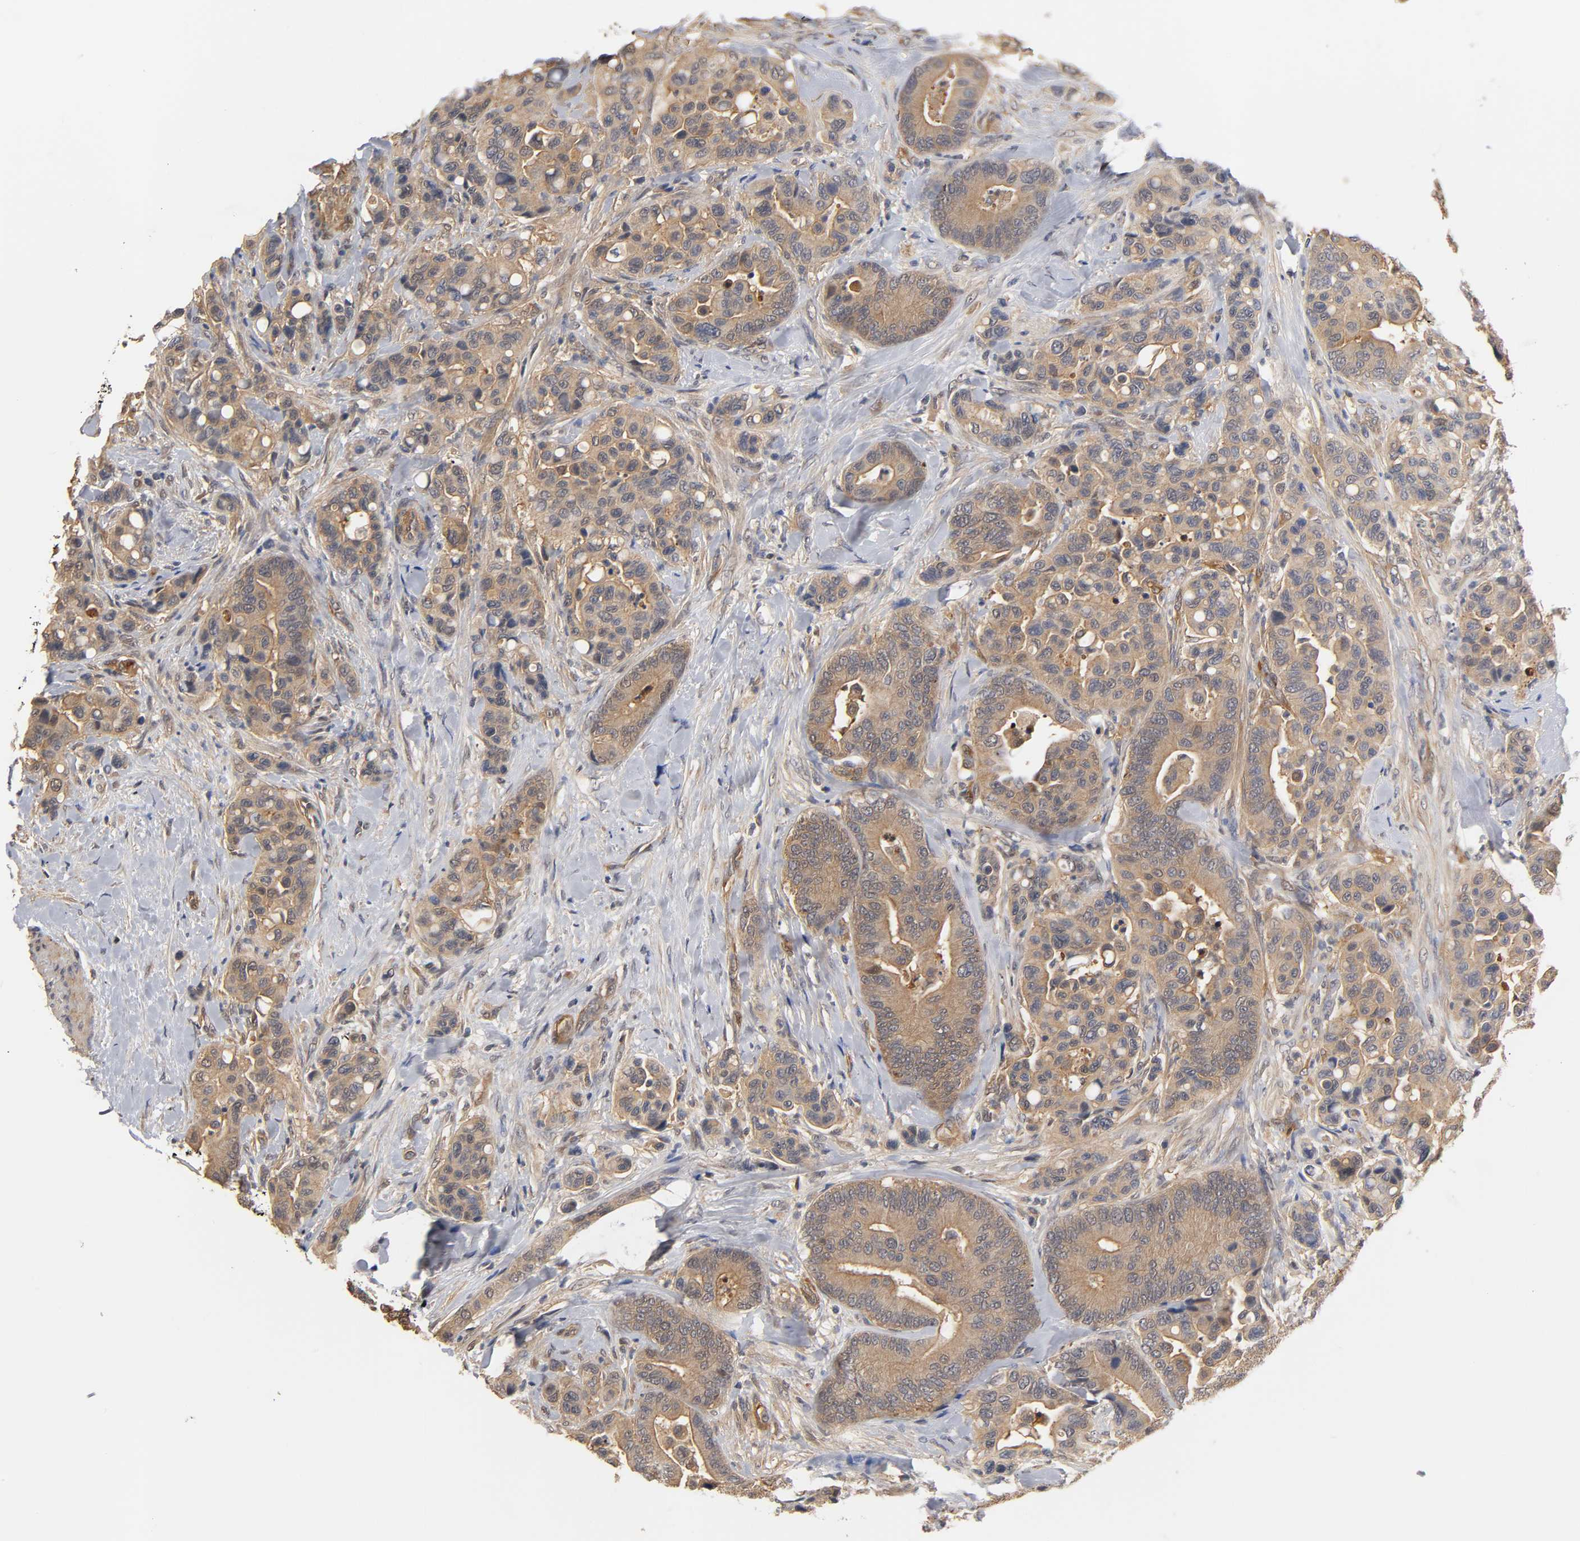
{"staining": {"intensity": "weak", "quantity": ">75%", "location": "cytoplasmic/membranous"}, "tissue": "colorectal cancer", "cell_type": "Tumor cells", "image_type": "cancer", "snomed": [{"axis": "morphology", "description": "Normal tissue, NOS"}, {"axis": "morphology", "description": "Adenocarcinoma, NOS"}, {"axis": "topography", "description": "Colon"}], "caption": "Adenocarcinoma (colorectal) stained with DAB IHC exhibits low levels of weak cytoplasmic/membranous expression in approximately >75% of tumor cells.", "gene": "PDE5A", "patient": {"sex": "male", "age": 82}}